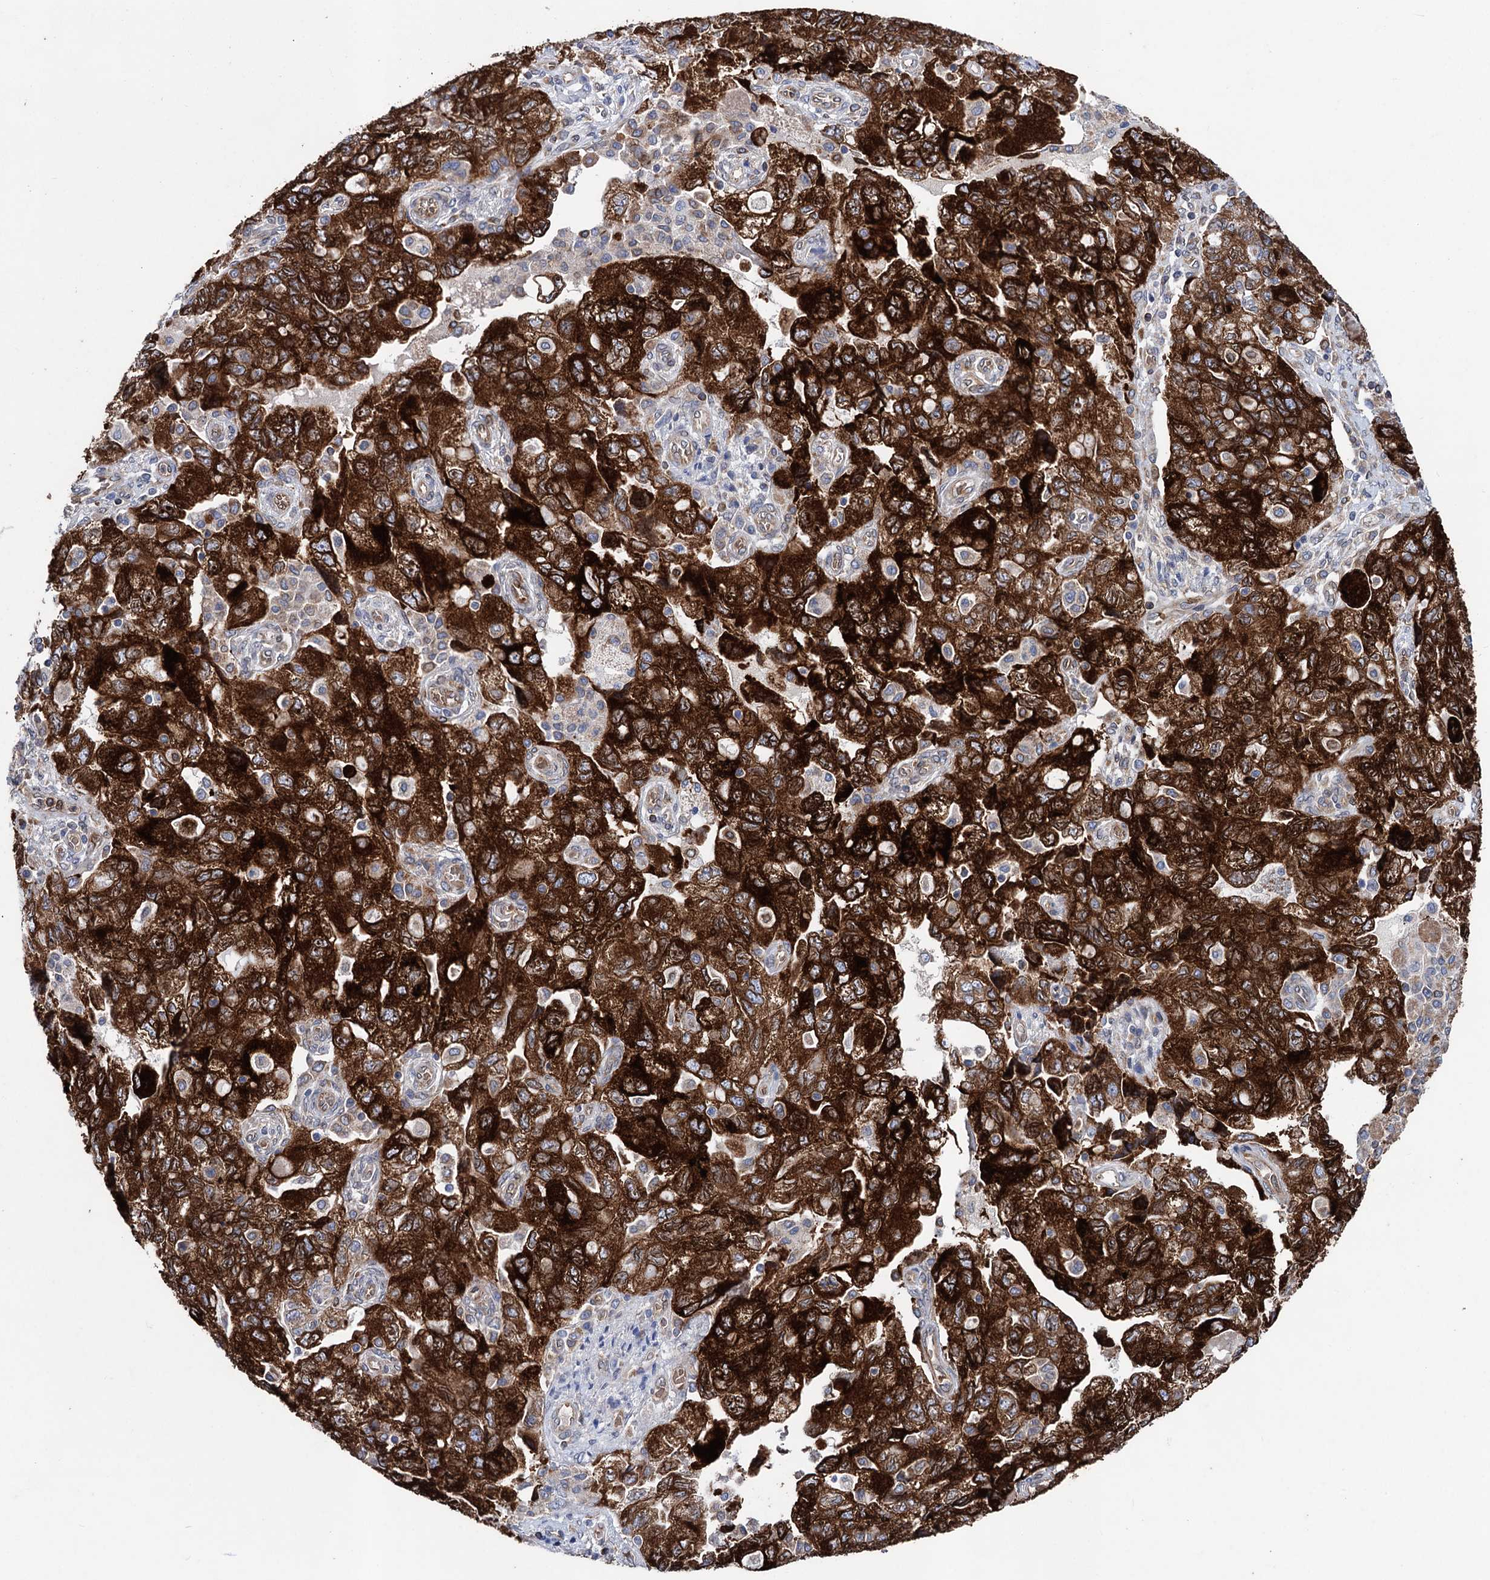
{"staining": {"intensity": "strong", "quantity": ">75%", "location": "cytoplasmic/membranous"}, "tissue": "ovarian cancer", "cell_type": "Tumor cells", "image_type": "cancer", "snomed": [{"axis": "morphology", "description": "Carcinoma, NOS"}, {"axis": "morphology", "description": "Cystadenocarcinoma, serous, NOS"}, {"axis": "topography", "description": "Ovary"}], "caption": "Human ovarian cancer (carcinoma) stained with a brown dye displays strong cytoplasmic/membranous positive positivity in about >75% of tumor cells.", "gene": "STING1", "patient": {"sex": "female", "age": 69}}